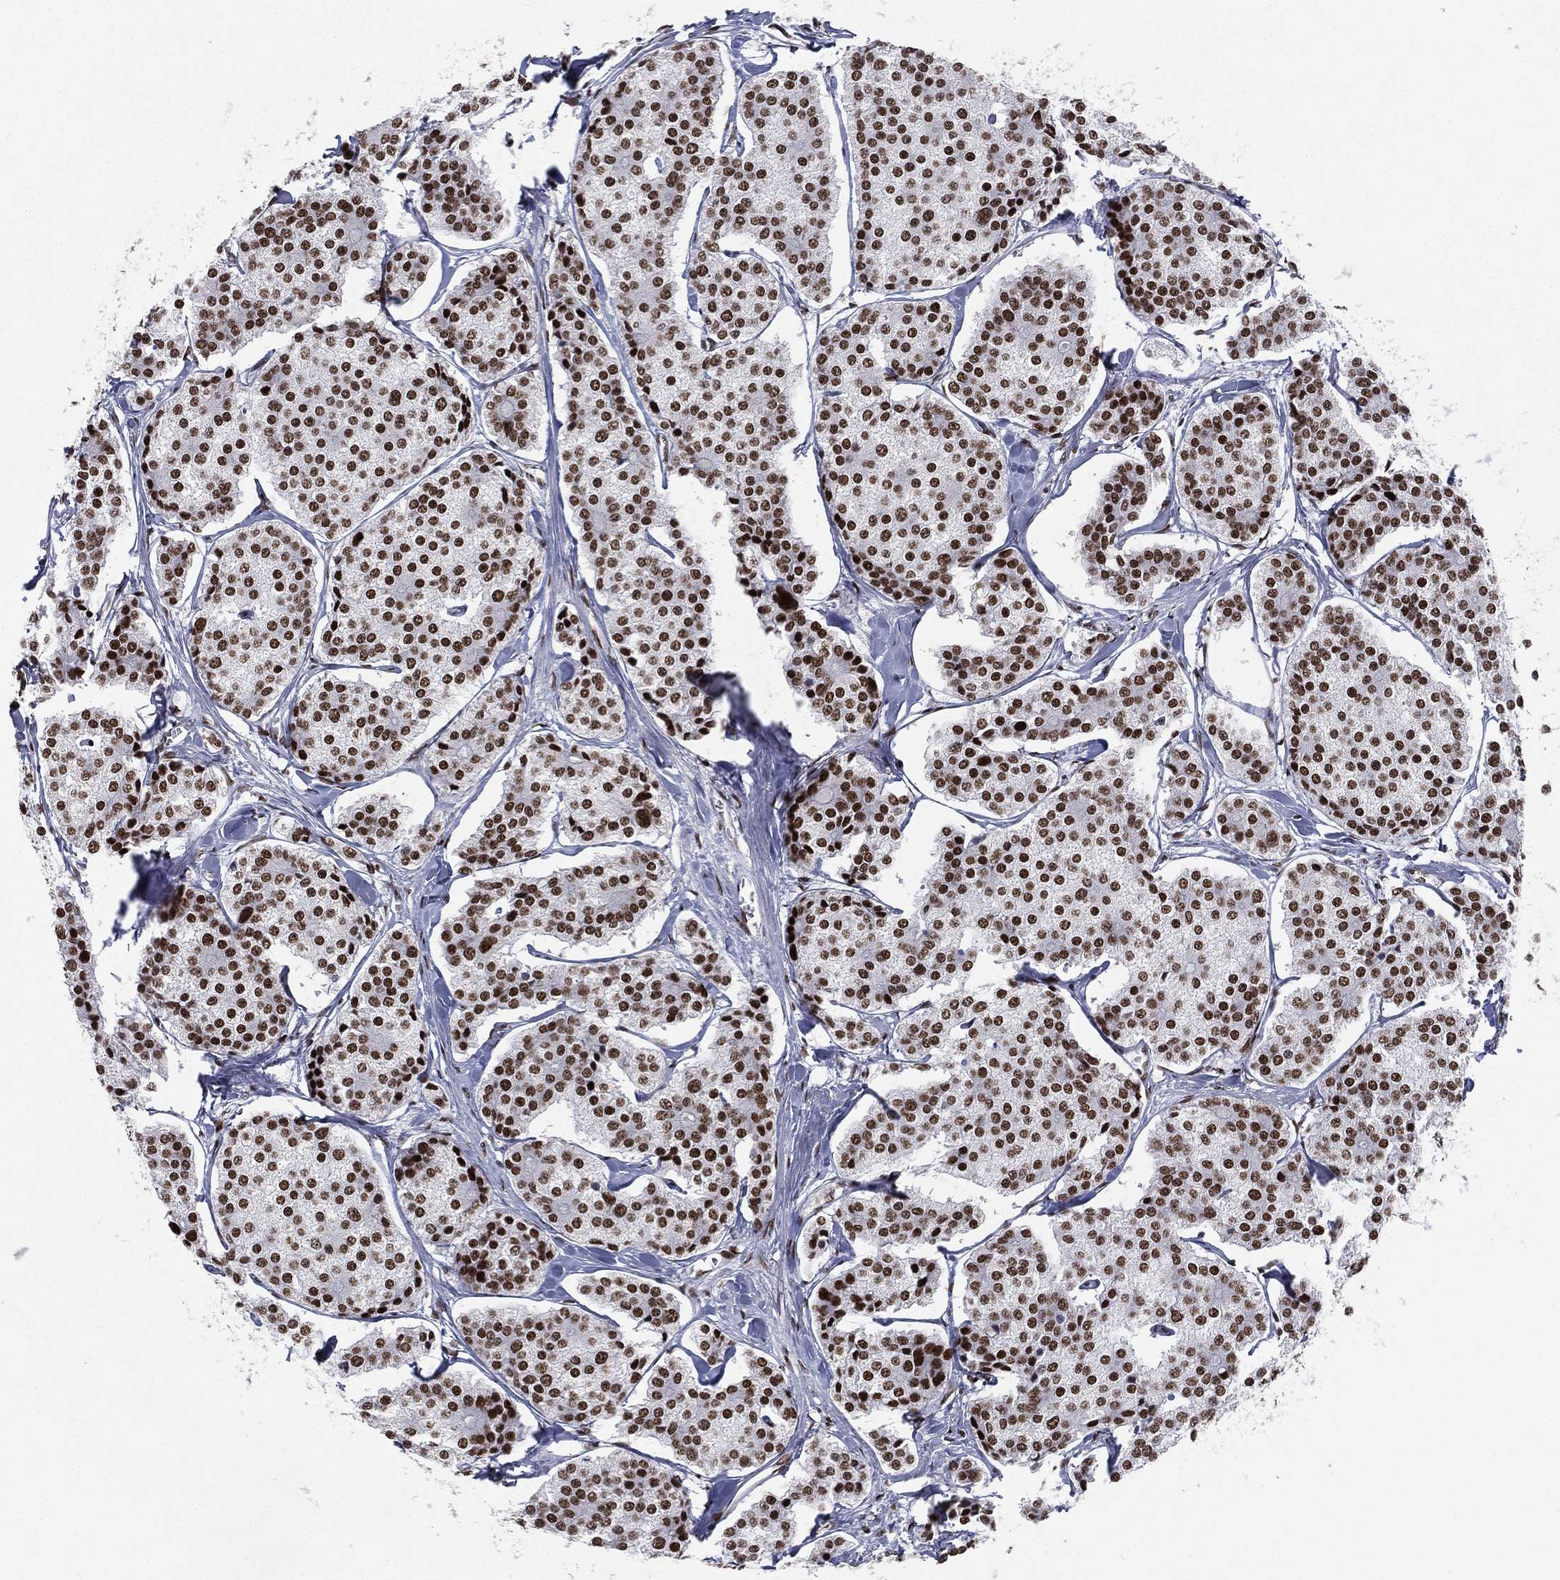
{"staining": {"intensity": "strong", "quantity": ">75%", "location": "nuclear"}, "tissue": "carcinoid", "cell_type": "Tumor cells", "image_type": "cancer", "snomed": [{"axis": "morphology", "description": "Carcinoid, malignant, NOS"}, {"axis": "topography", "description": "Small intestine"}], "caption": "Immunohistochemical staining of human carcinoid demonstrates high levels of strong nuclear positivity in about >75% of tumor cells.", "gene": "RTF1", "patient": {"sex": "female", "age": 65}}